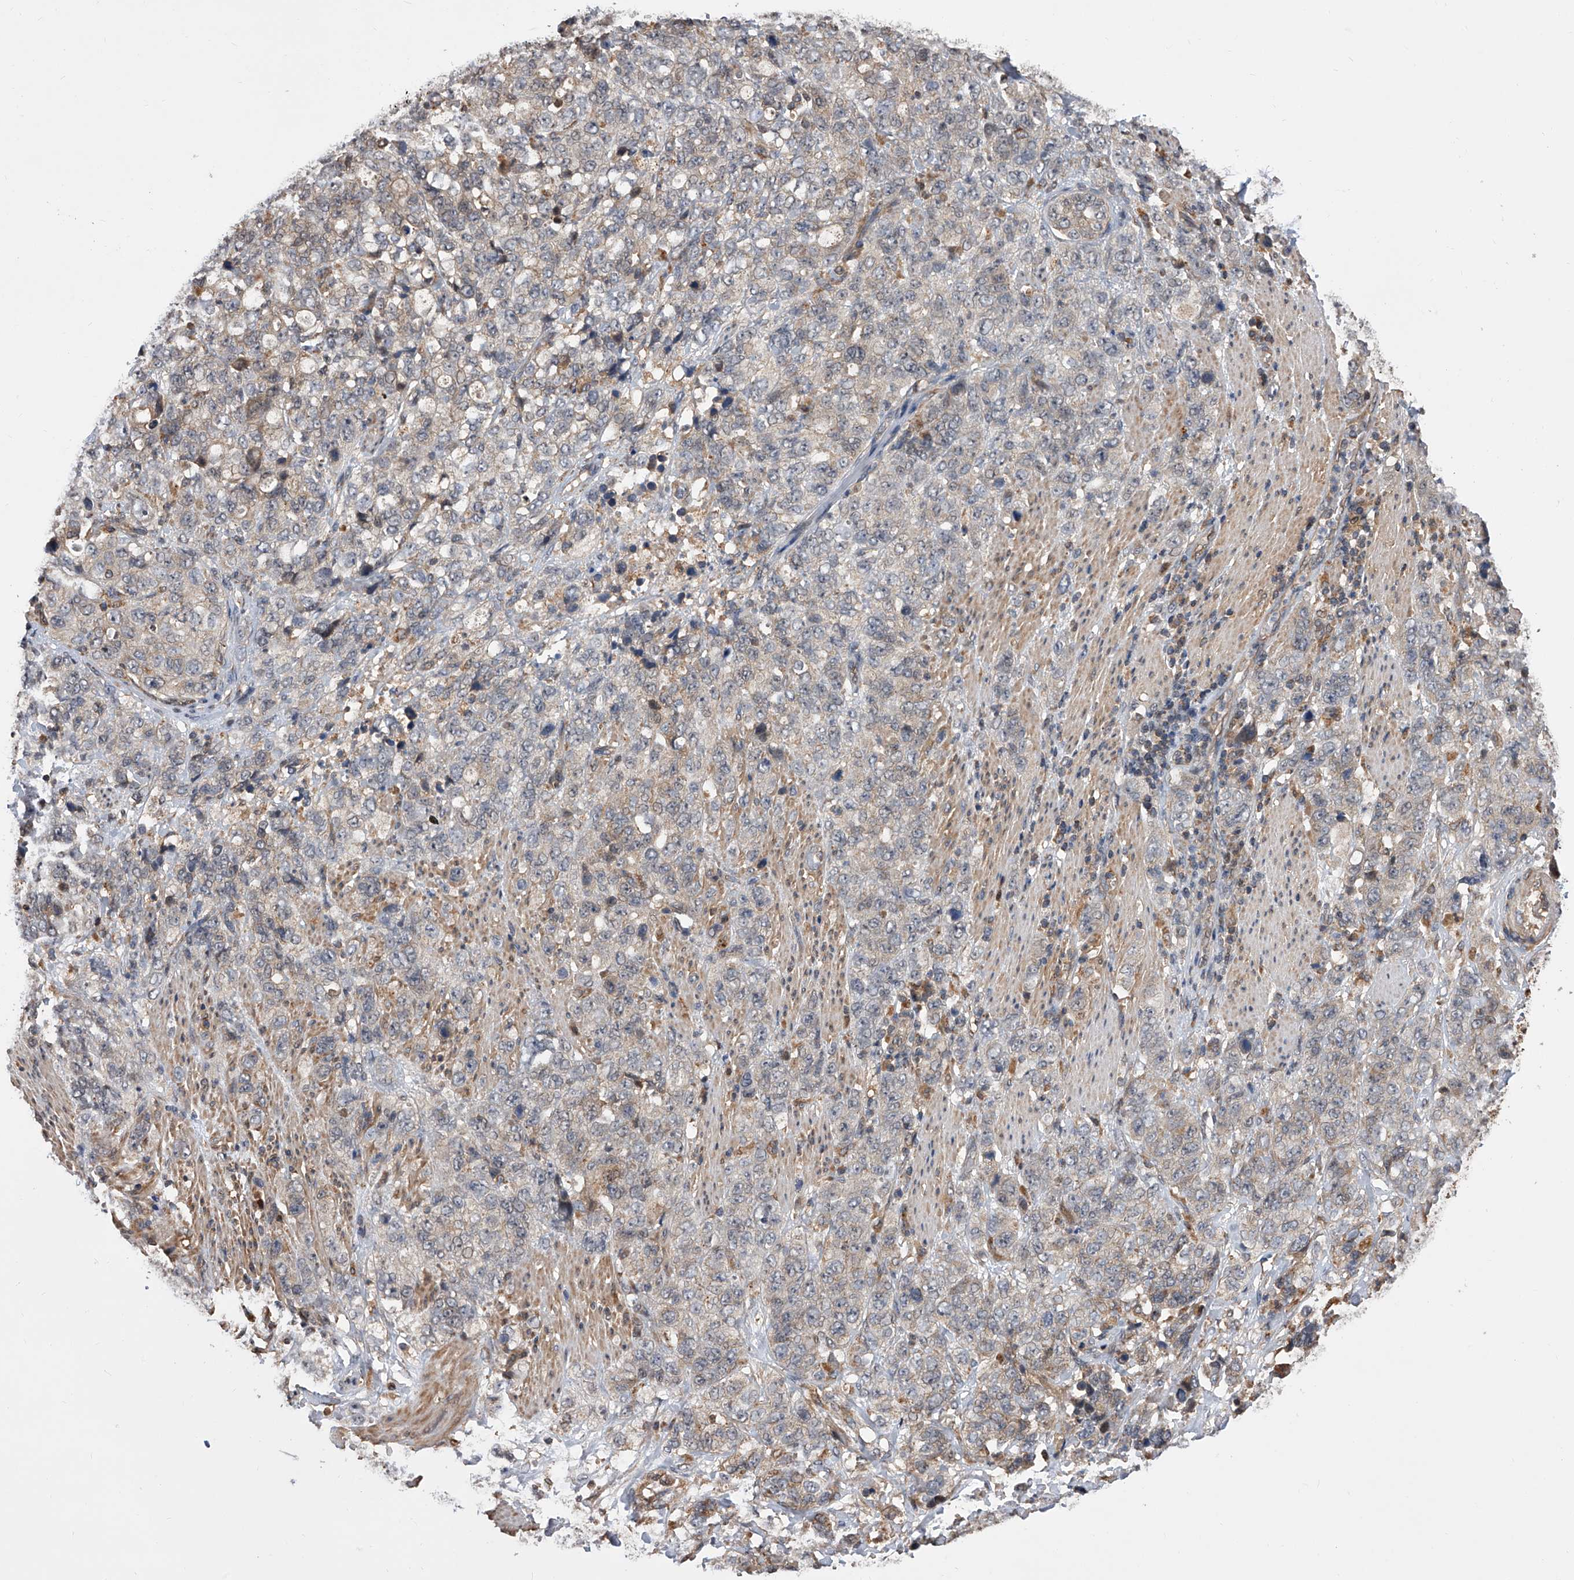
{"staining": {"intensity": "weak", "quantity": "<25%", "location": "cytoplasmic/membranous"}, "tissue": "stomach cancer", "cell_type": "Tumor cells", "image_type": "cancer", "snomed": [{"axis": "morphology", "description": "Adenocarcinoma, NOS"}, {"axis": "topography", "description": "Stomach"}], "caption": "DAB immunohistochemical staining of stomach cancer (adenocarcinoma) displays no significant staining in tumor cells.", "gene": "GMDS", "patient": {"sex": "male", "age": 48}}